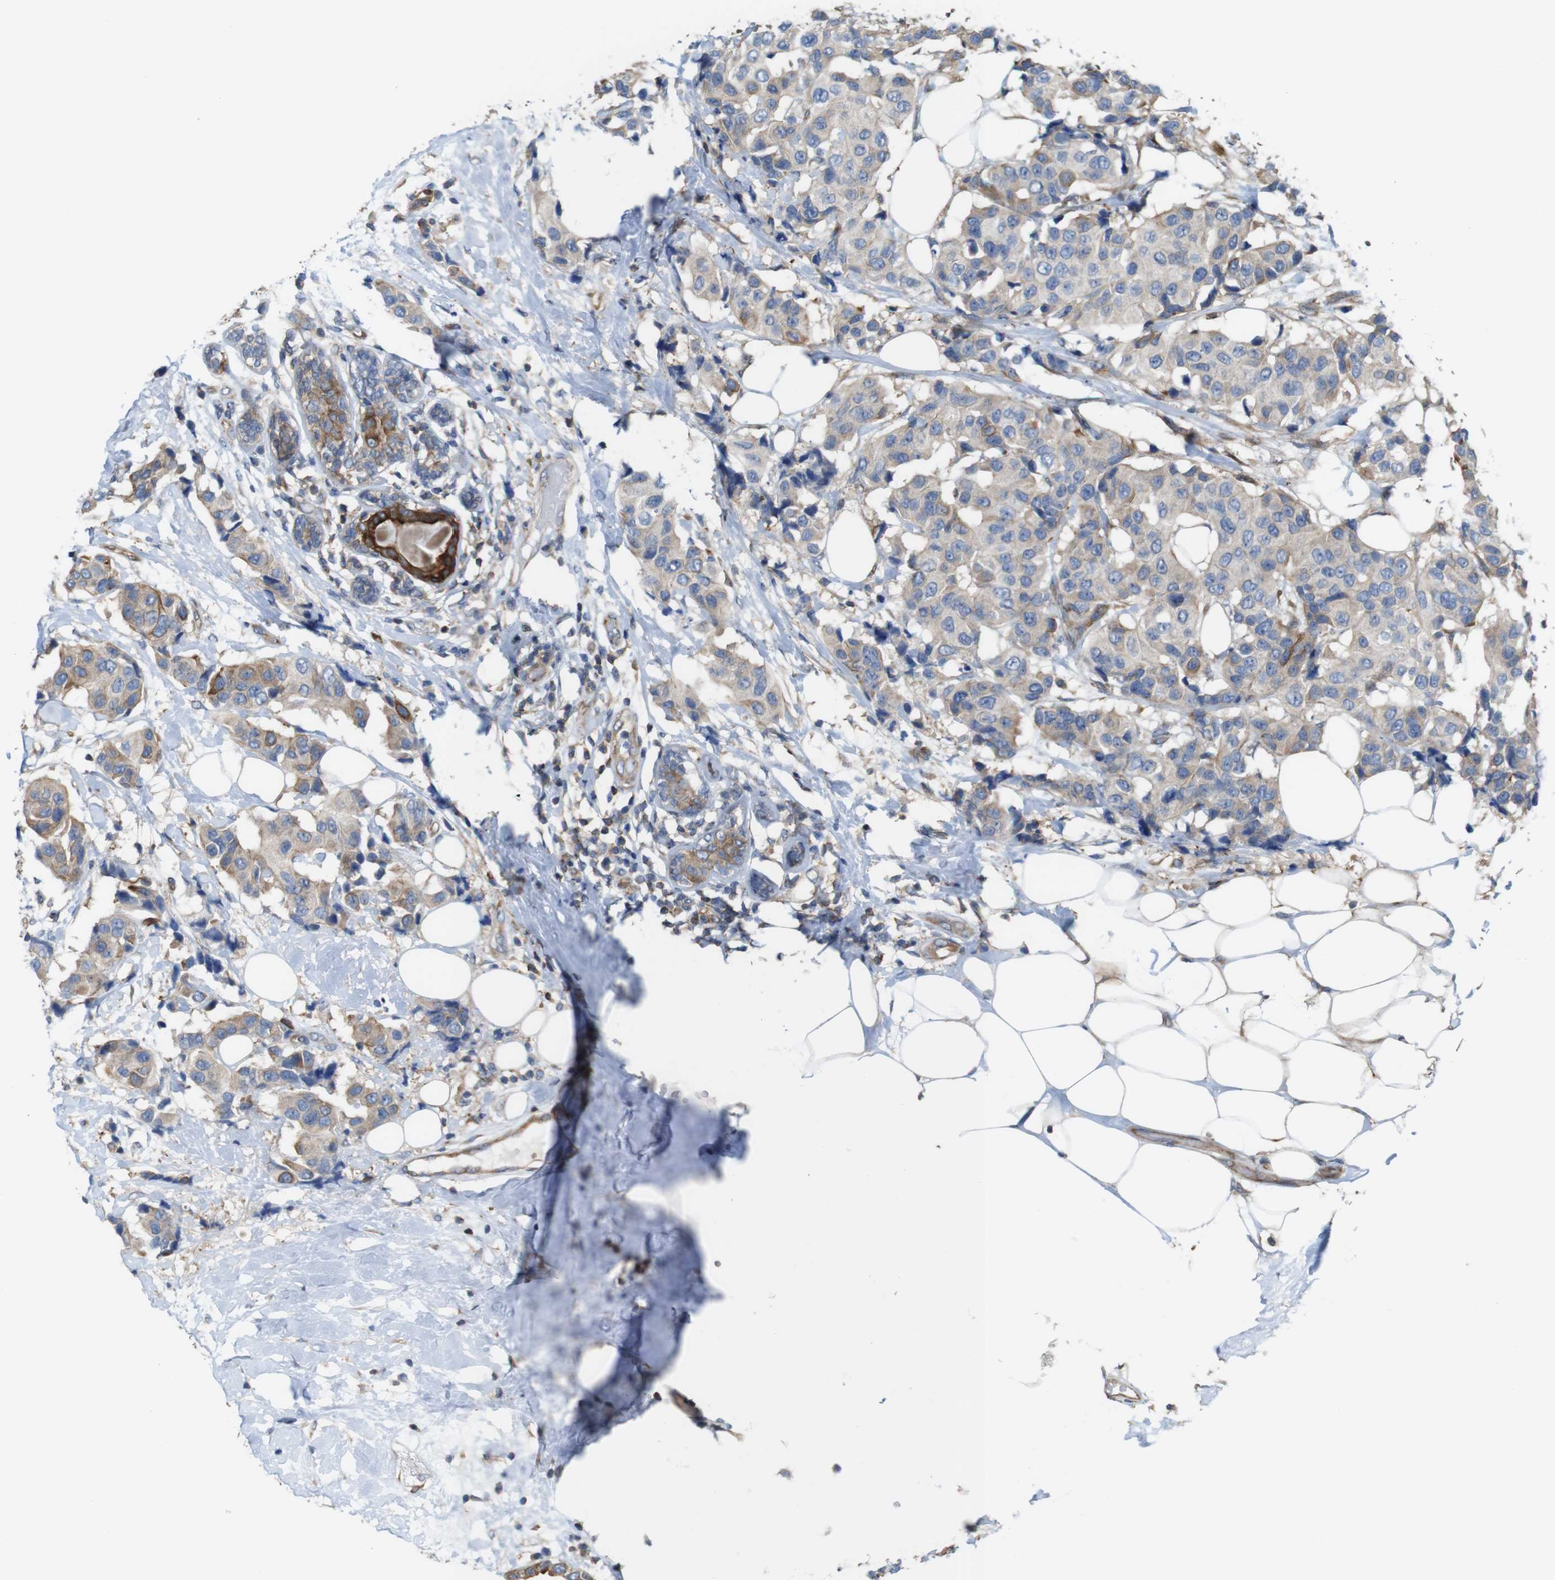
{"staining": {"intensity": "weak", "quantity": ">75%", "location": "cytoplasmic/membranous"}, "tissue": "breast cancer", "cell_type": "Tumor cells", "image_type": "cancer", "snomed": [{"axis": "morphology", "description": "Normal tissue, NOS"}, {"axis": "morphology", "description": "Duct carcinoma"}, {"axis": "topography", "description": "Breast"}], "caption": "An image of human breast cancer stained for a protein reveals weak cytoplasmic/membranous brown staining in tumor cells. Ihc stains the protein in brown and the nuclei are stained blue.", "gene": "PCOLCE2", "patient": {"sex": "female", "age": 39}}